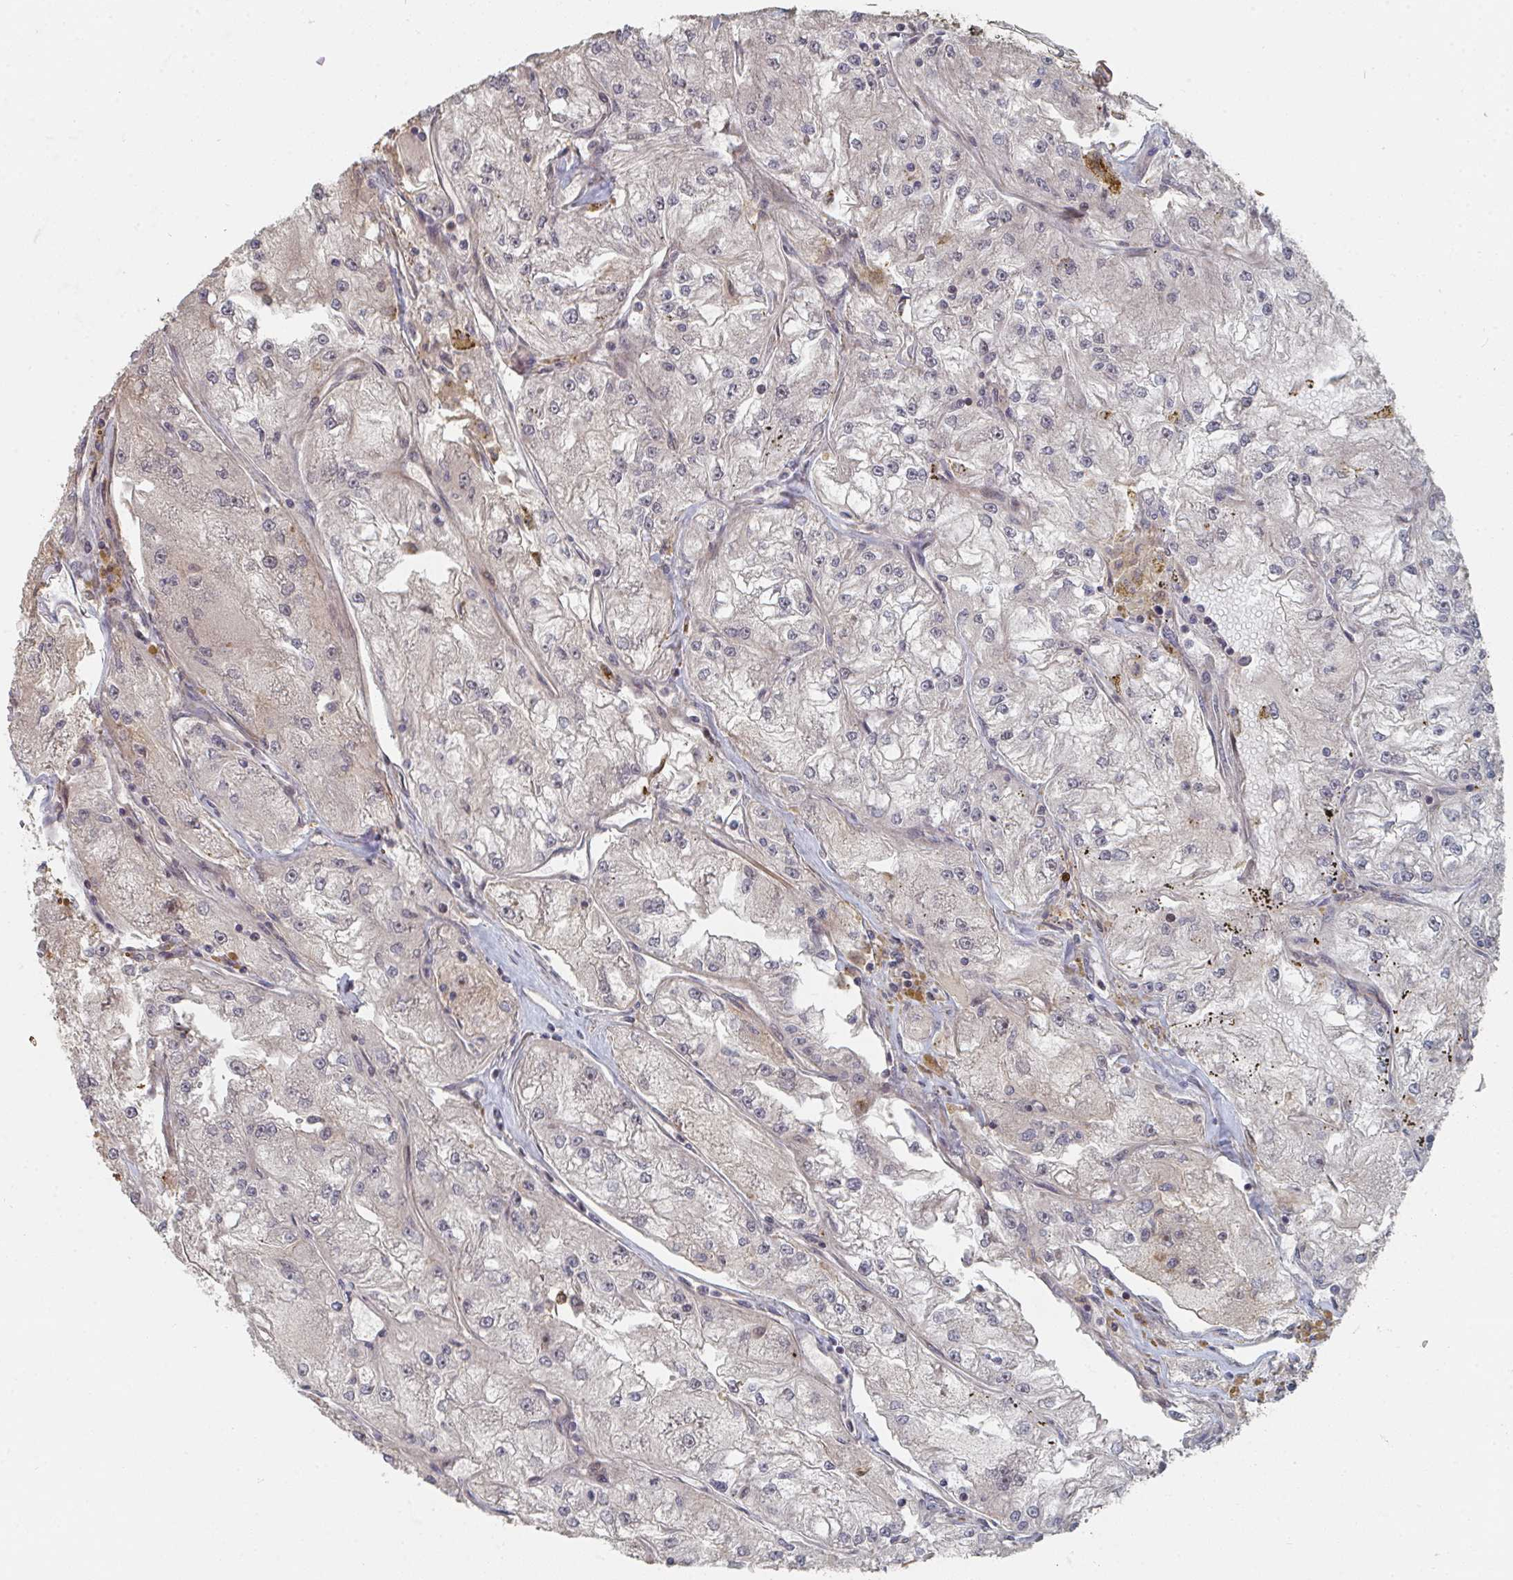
{"staining": {"intensity": "negative", "quantity": "none", "location": "none"}, "tissue": "renal cancer", "cell_type": "Tumor cells", "image_type": "cancer", "snomed": [{"axis": "morphology", "description": "Adenocarcinoma, NOS"}, {"axis": "topography", "description": "Kidney"}], "caption": "This photomicrograph is of renal cancer (adenocarcinoma) stained with immunohistochemistry to label a protein in brown with the nuclei are counter-stained blue. There is no expression in tumor cells. The staining is performed using DAB brown chromogen with nuclei counter-stained in using hematoxylin.", "gene": "PTEN", "patient": {"sex": "female", "age": 72}}